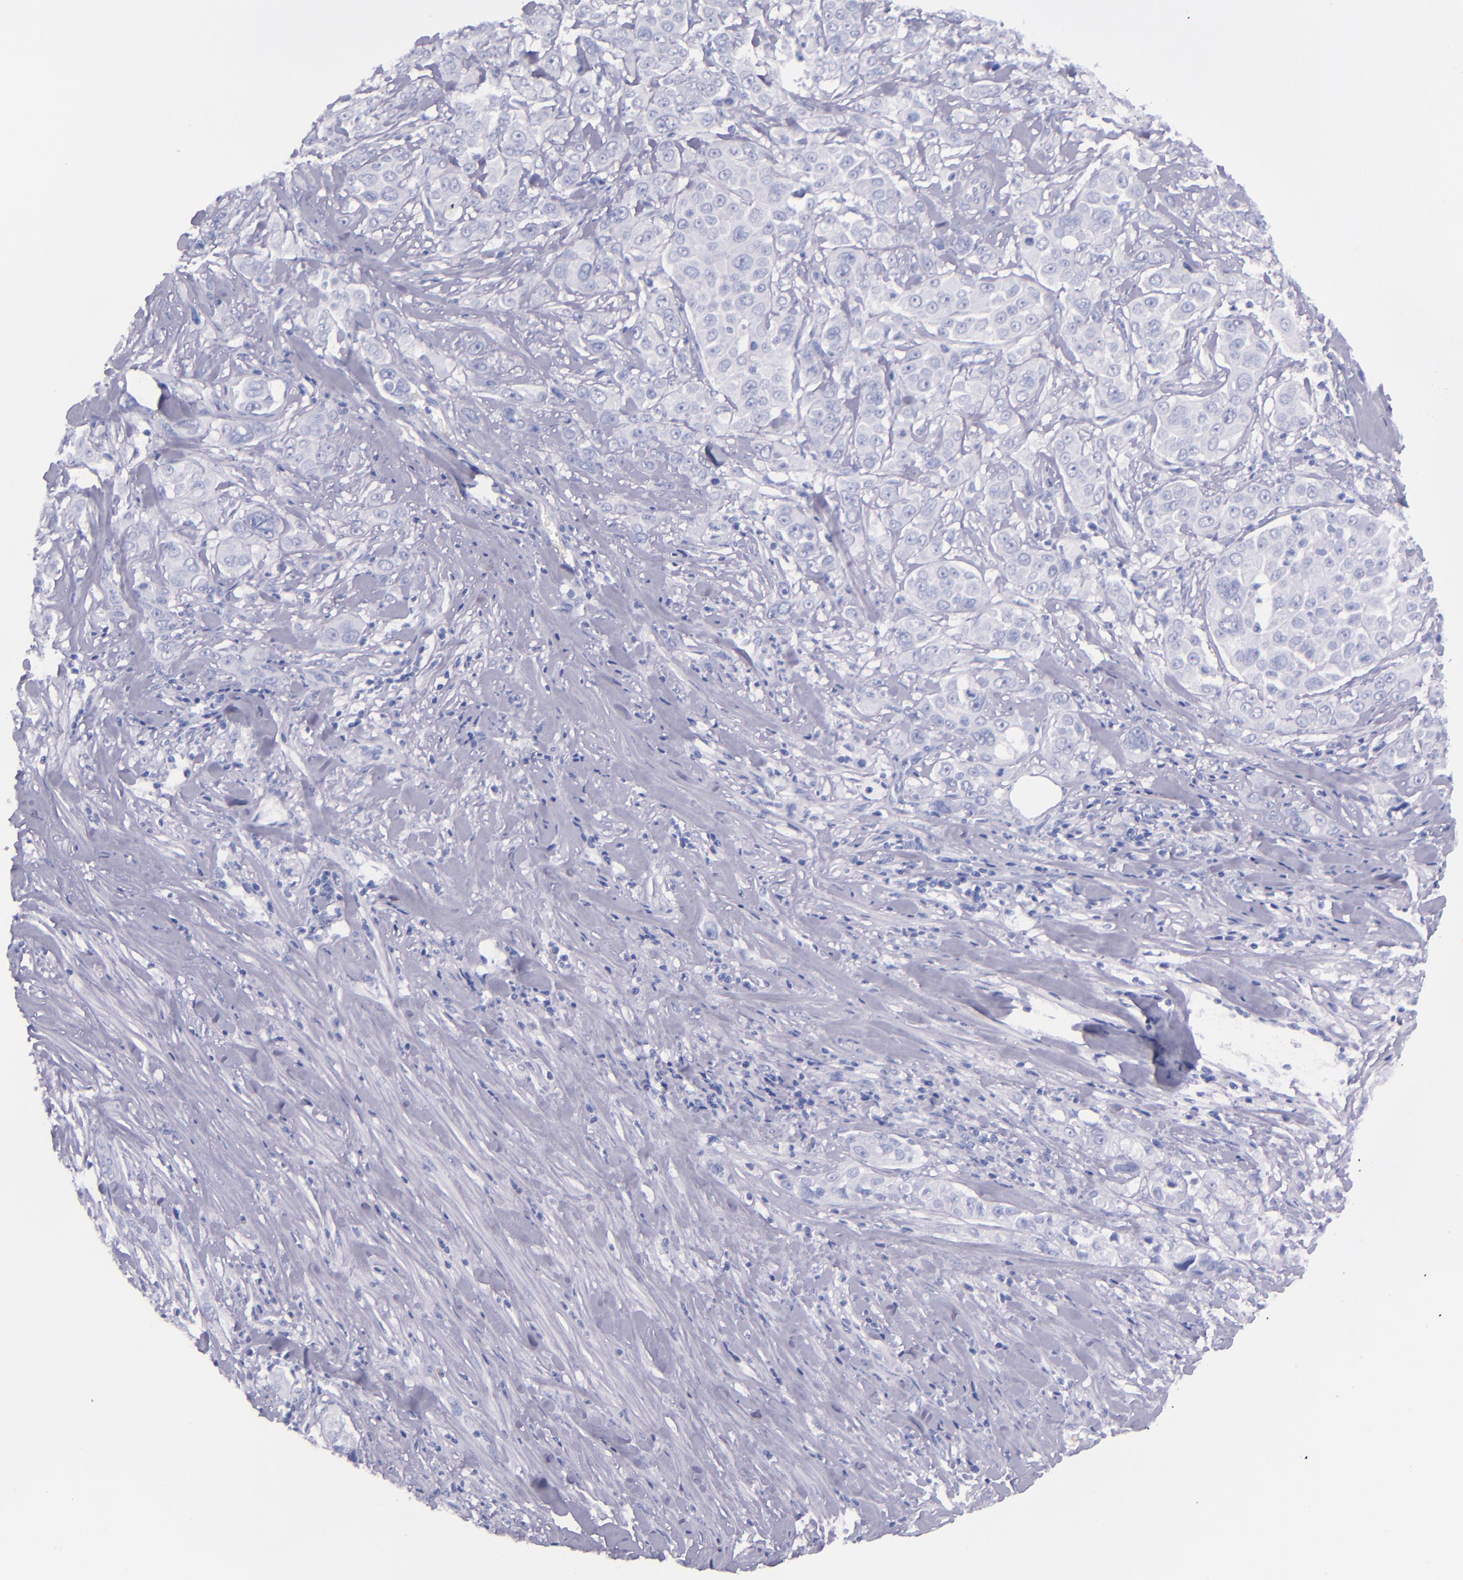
{"staining": {"intensity": "negative", "quantity": "none", "location": "none"}, "tissue": "pancreatic cancer", "cell_type": "Tumor cells", "image_type": "cancer", "snomed": [{"axis": "morphology", "description": "Adenocarcinoma, NOS"}, {"axis": "topography", "description": "Pancreas"}], "caption": "Tumor cells show no significant staining in pancreatic cancer.", "gene": "SFTPB", "patient": {"sex": "female", "age": 52}}